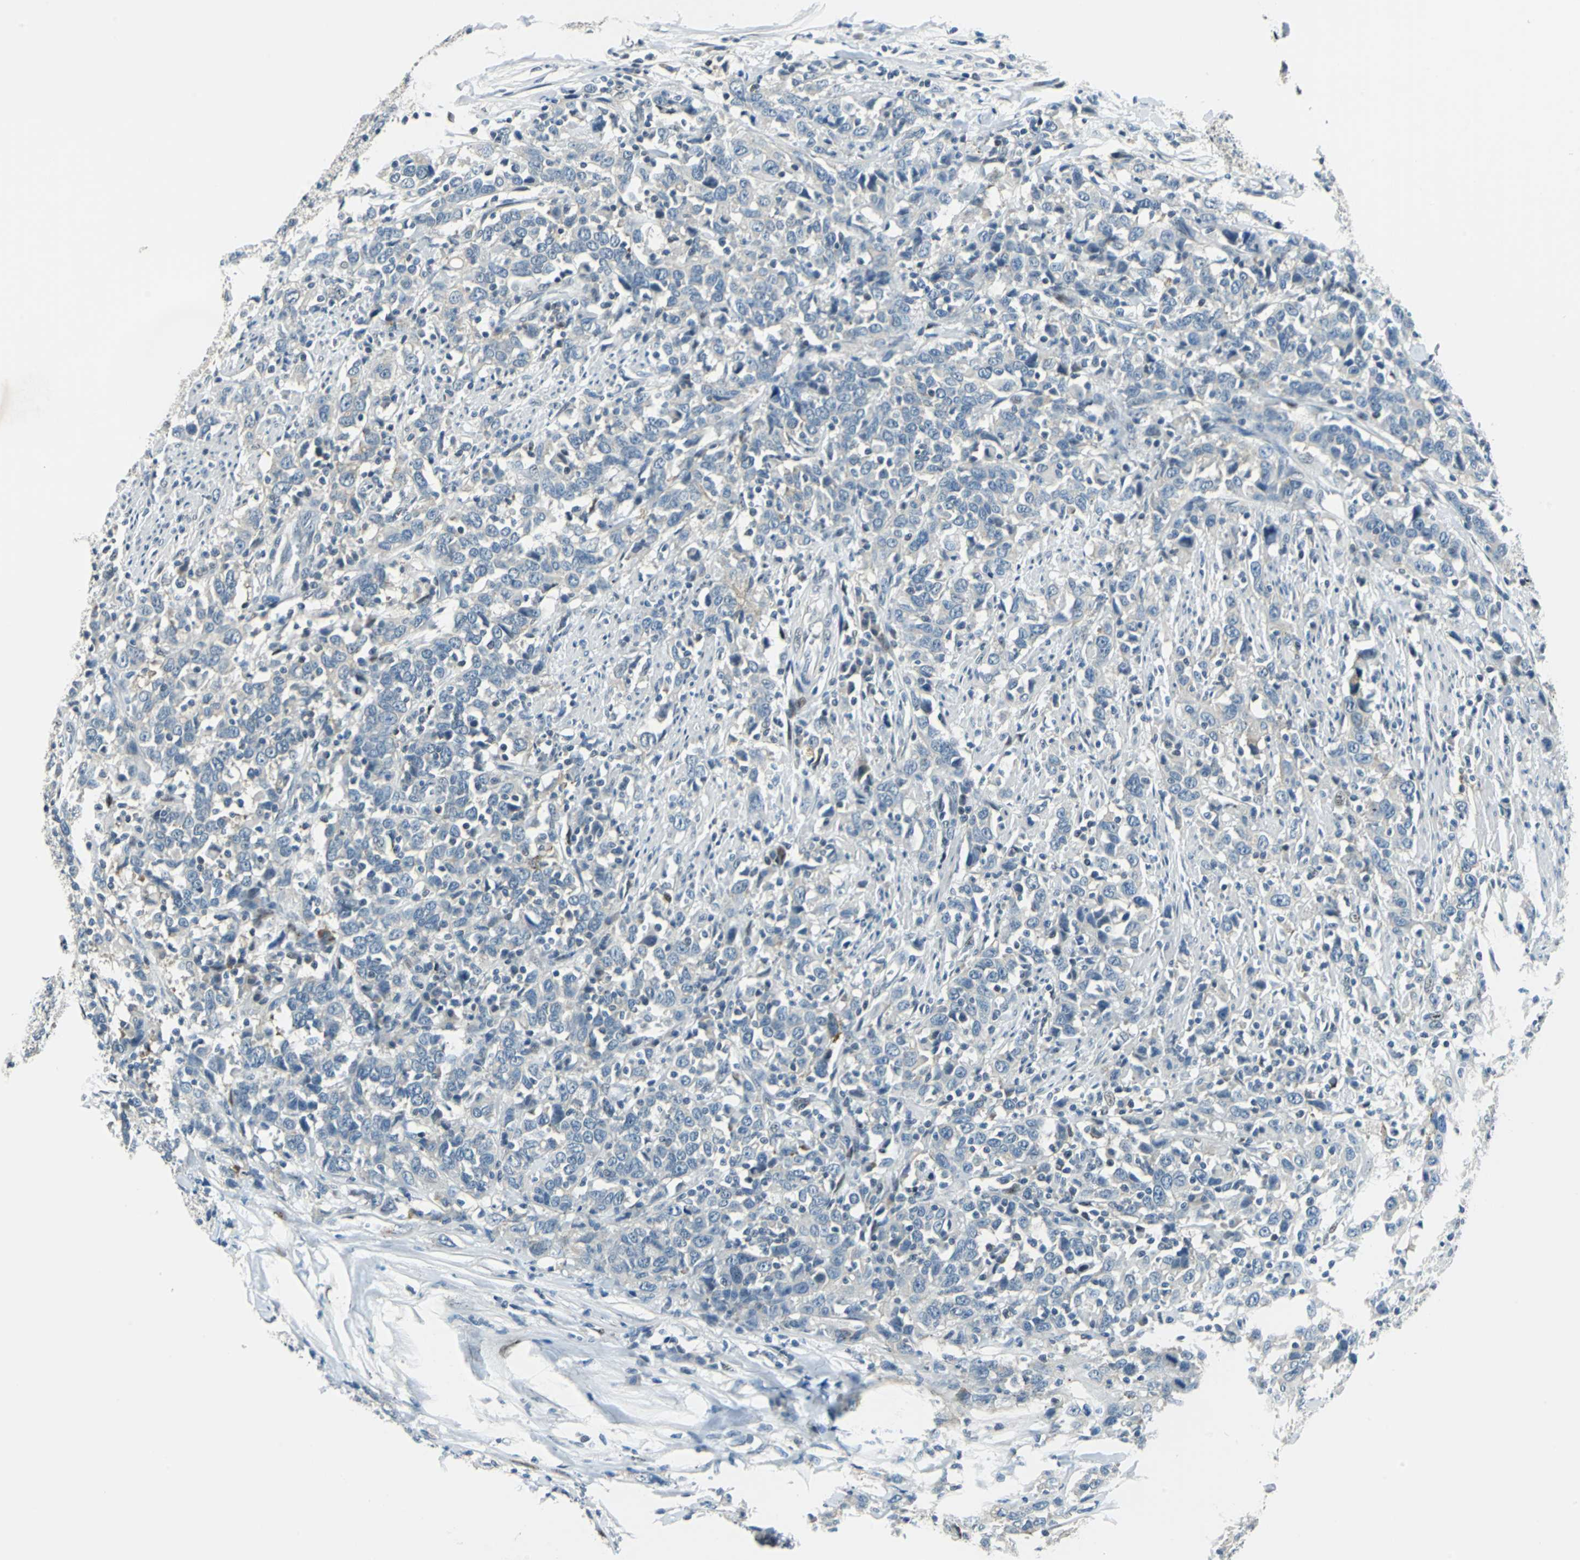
{"staining": {"intensity": "negative", "quantity": "none", "location": "none"}, "tissue": "urothelial cancer", "cell_type": "Tumor cells", "image_type": "cancer", "snomed": [{"axis": "morphology", "description": "Urothelial carcinoma, High grade"}, {"axis": "topography", "description": "Urinary bladder"}], "caption": "IHC photomicrograph of urothelial cancer stained for a protein (brown), which displays no staining in tumor cells.", "gene": "HCFC2", "patient": {"sex": "male", "age": 61}}